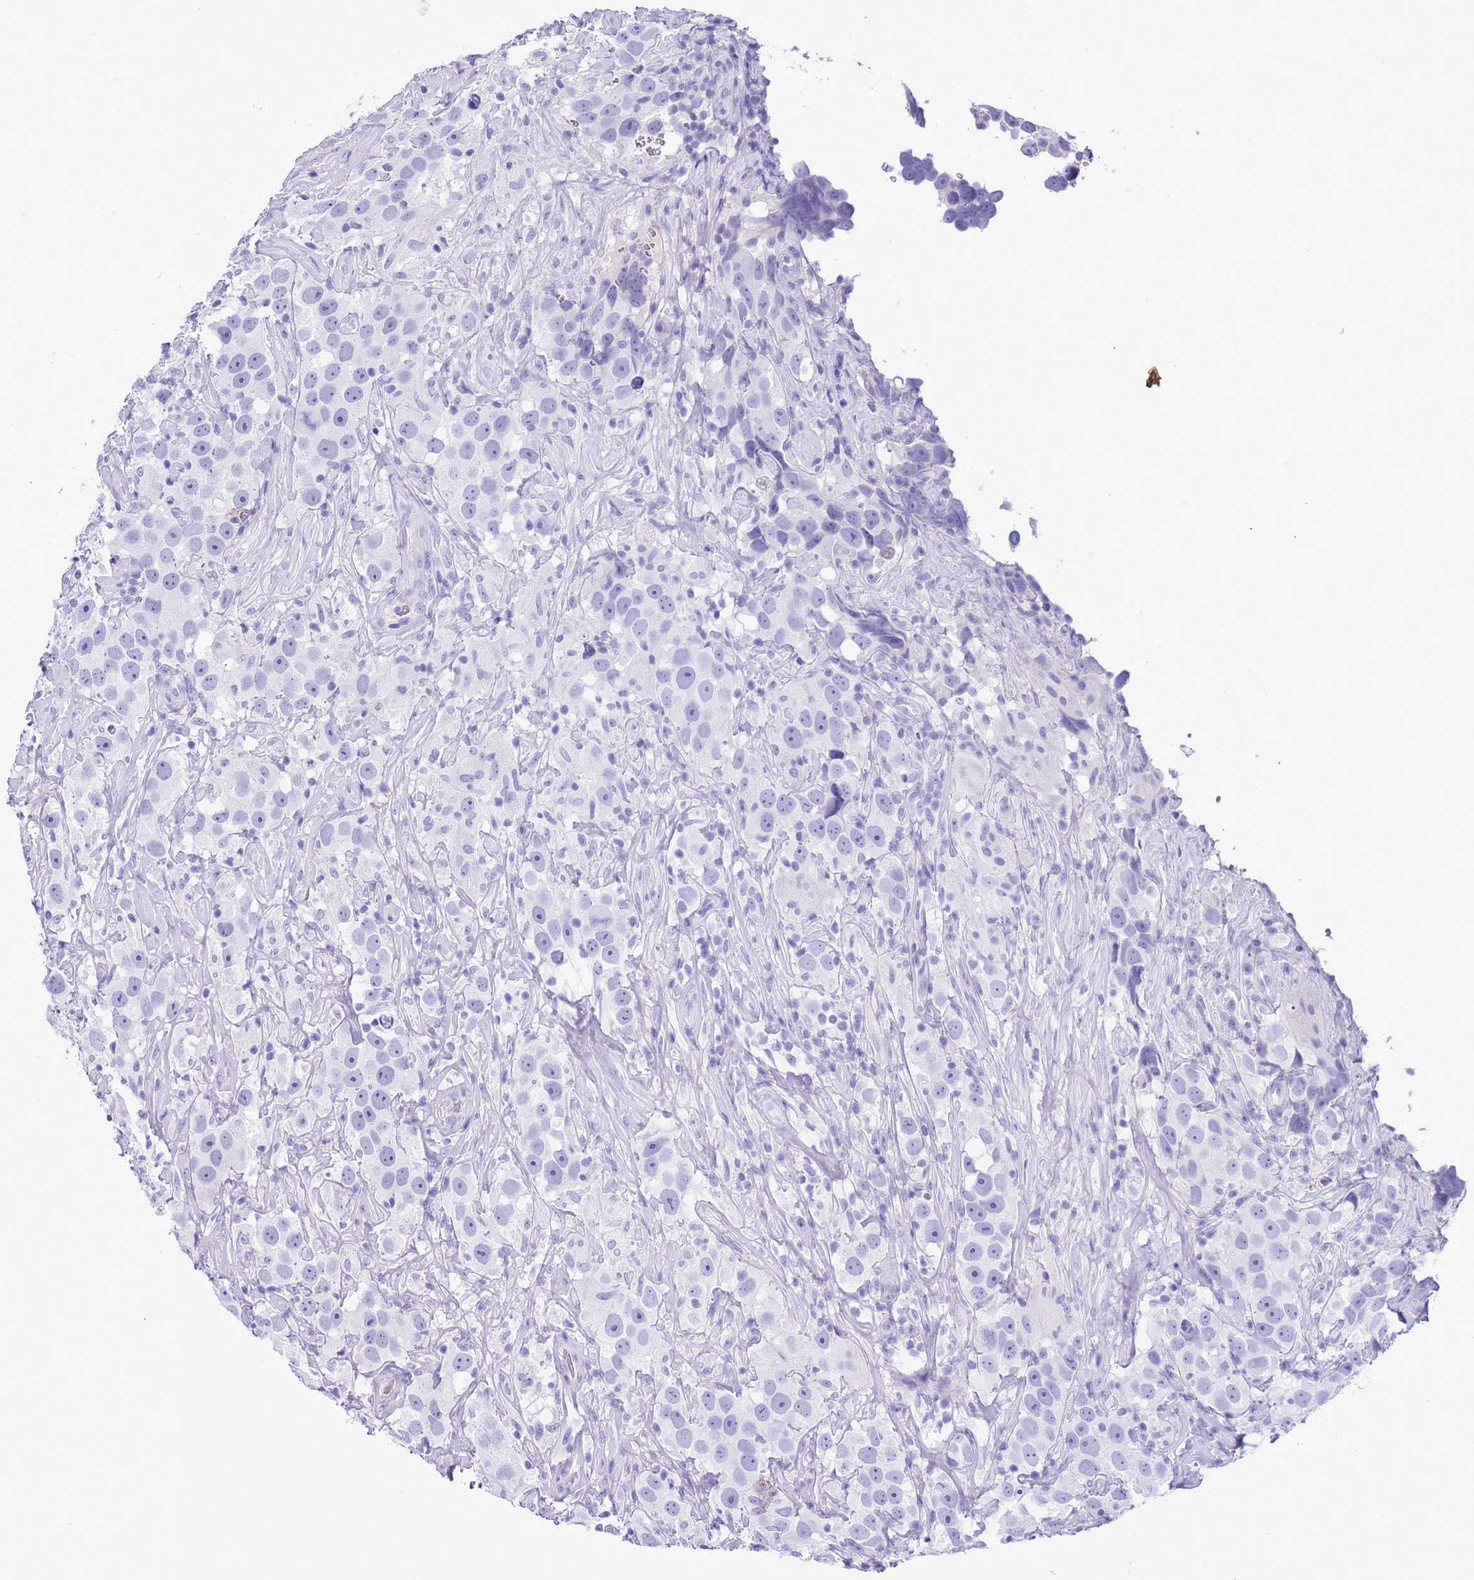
{"staining": {"intensity": "negative", "quantity": "none", "location": "none"}, "tissue": "testis cancer", "cell_type": "Tumor cells", "image_type": "cancer", "snomed": [{"axis": "morphology", "description": "Seminoma, NOS"}, {"axis": "topography", "description": "Testis"}], "caption": "Immunohistochemical staining of testis cancer (seminoma) shows no significant staining in tumor cells. (DAB IHC with hematoxylin counter stain).", "gene": "TBC1D10B", "patient": {"sex": "male", "age": 49}}